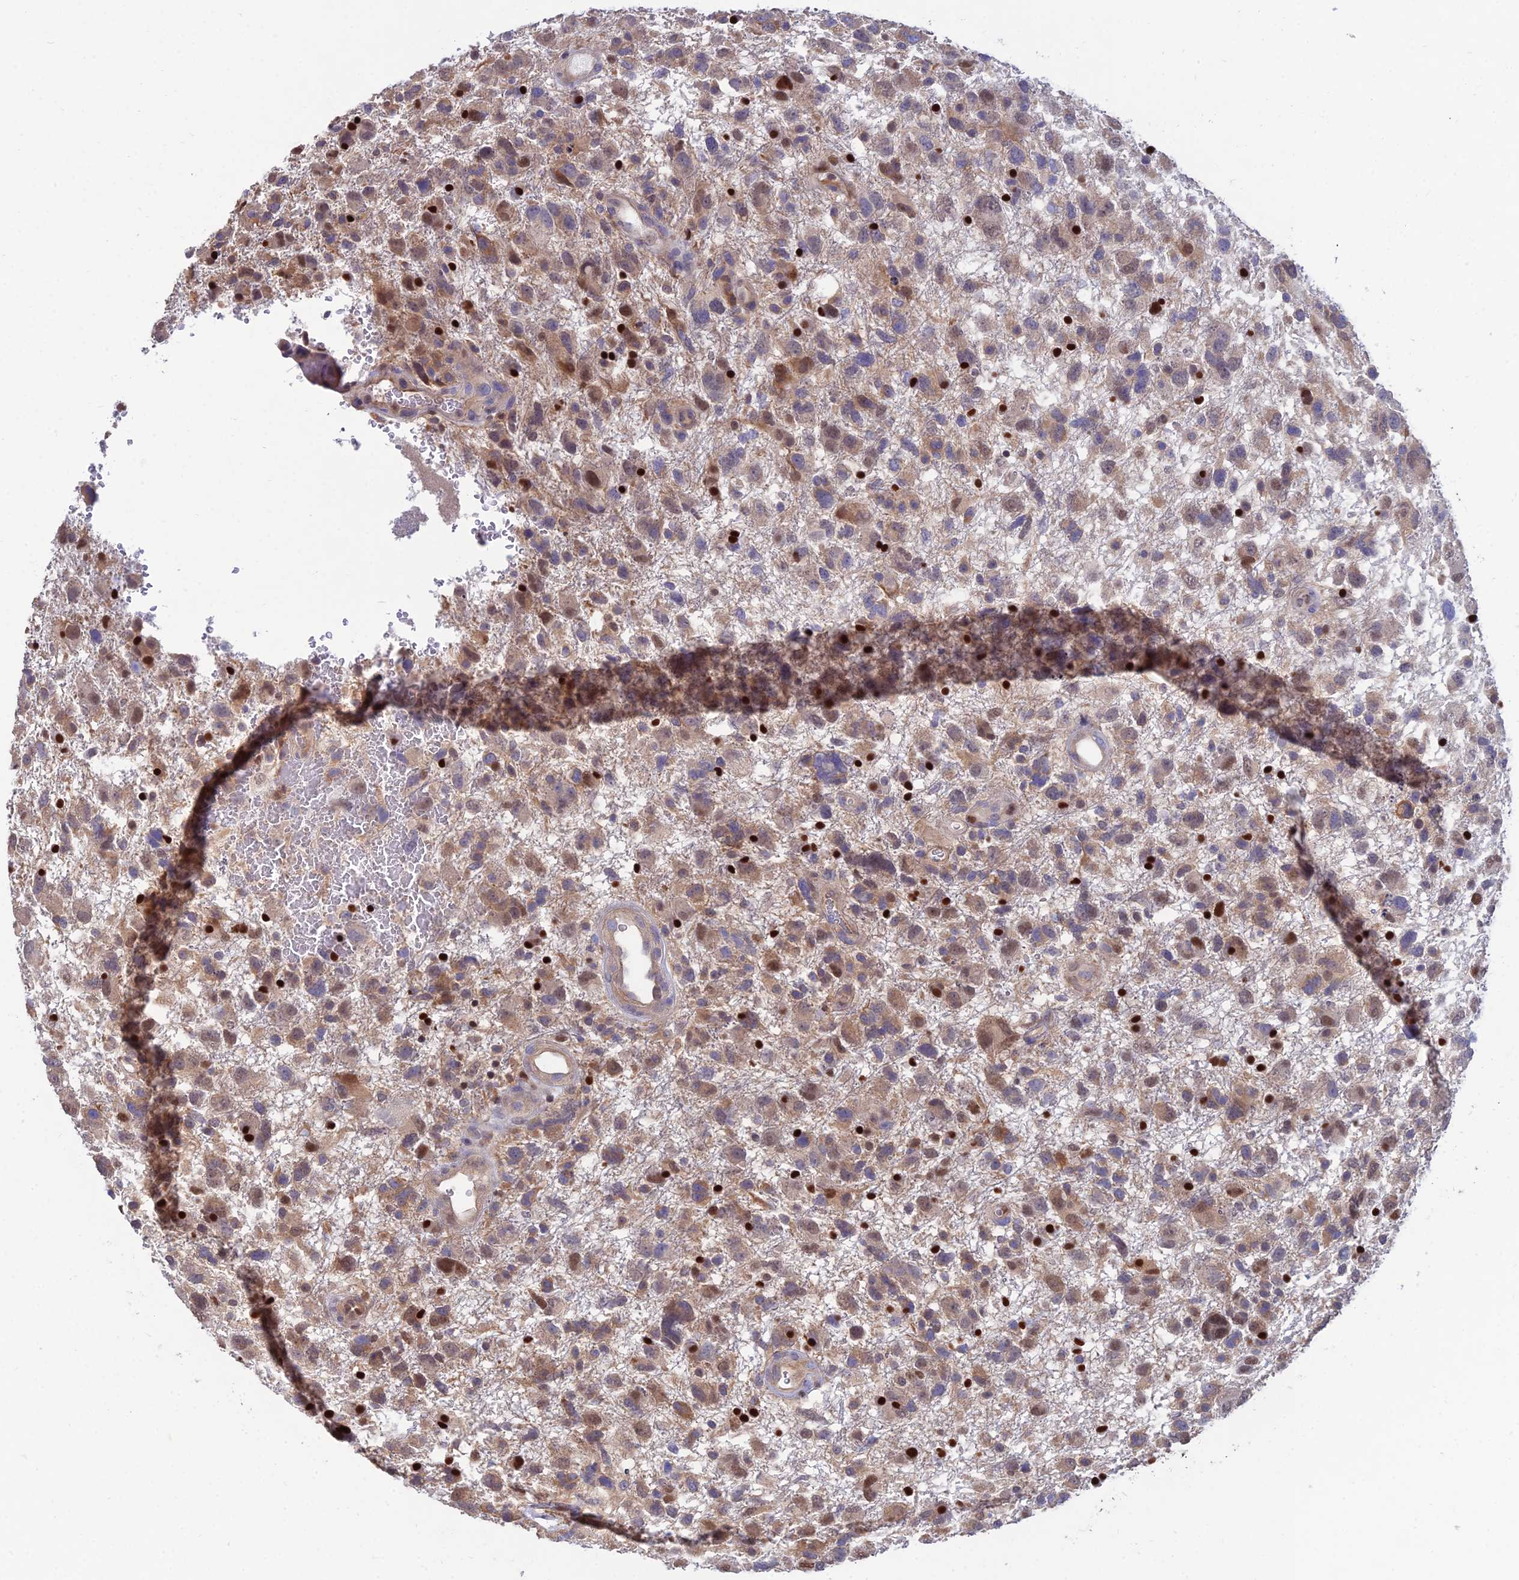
{"staining": {"intensity": "moderate", "quantity": "25%-75%", "location": "cytoplasmic/membranous"}, "tissue": "glioma", "cell_type": "Tumor cells", "image_type": "cancer", "snomed": [{"axis": "morphology", "description": "Glioma, malignant, High grade"}, {"axis": "topography", "description": "Brain"}], "caption": "Immunohistochemical staining of human glioma demonstrates moderate cytoplasmic/membranous protein positivity in about 25%-75% of tumor cells.", "gene": "DNPEP", "patient": {"sex": "male", "age": 61}}